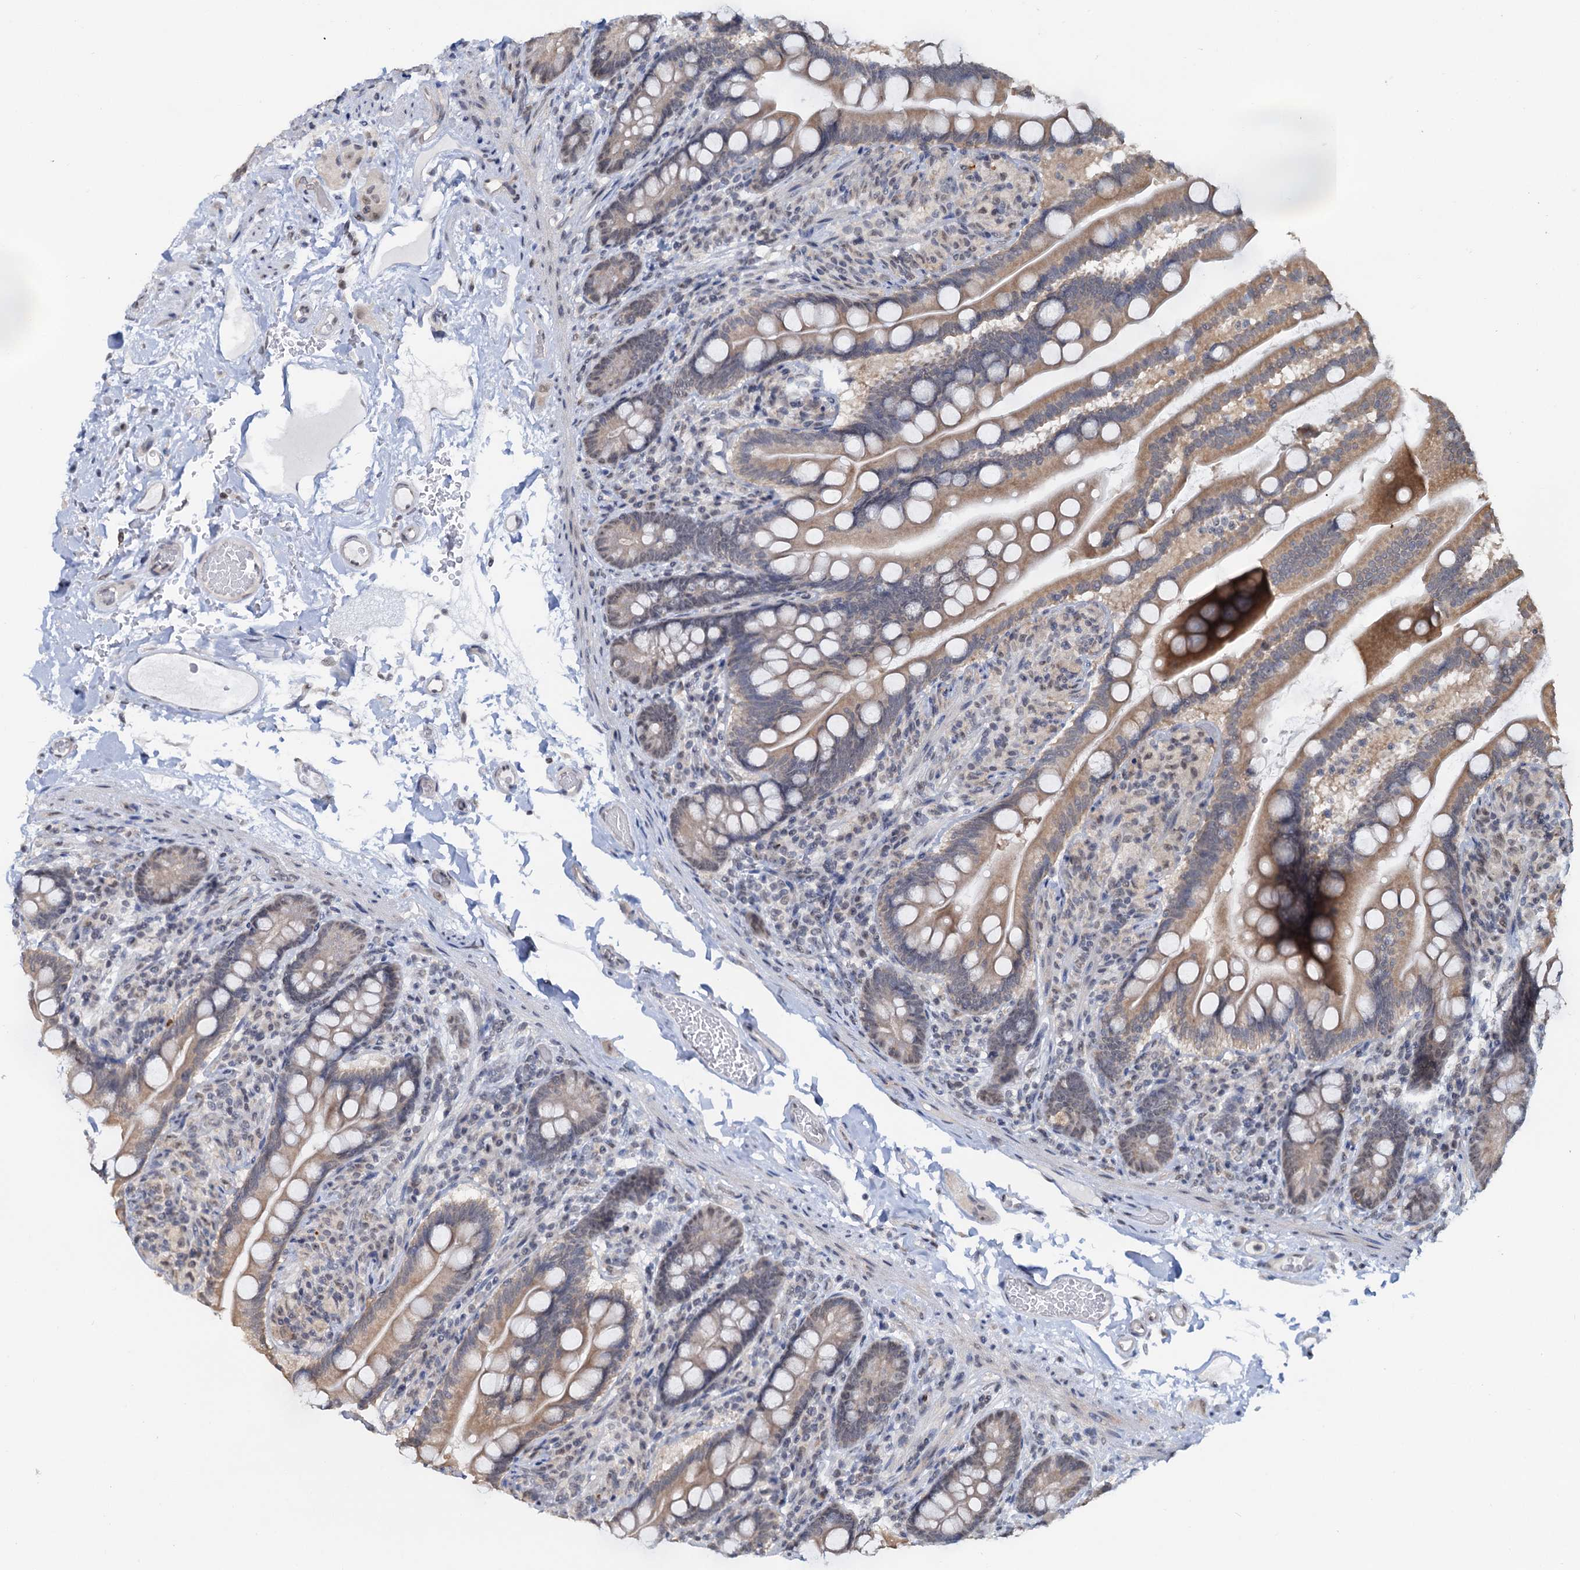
{"staining": {"intensity": "weak", "quantity": ">75%", "location": "cytoplasmic/membranous,nuclear"}, "tissue": "small intestine", "cell_type": "Glandular cells", "image_type": "normal", "snomed": [{"axis": "morphology", "description": "Normal tissue, NOS"}, {"axis": "topography", "description": "Small intestine"}], "caption": "An immunohistochemistry (IHC) photomicrograph of unremarkable tissue is shown. Protein staining in brown labels weak cytoplasmic/membranous,nuclear positivity in small intestine within glandular cells.", "gene": "NAT10", "patient": {"sex": "female", "age": 64}}